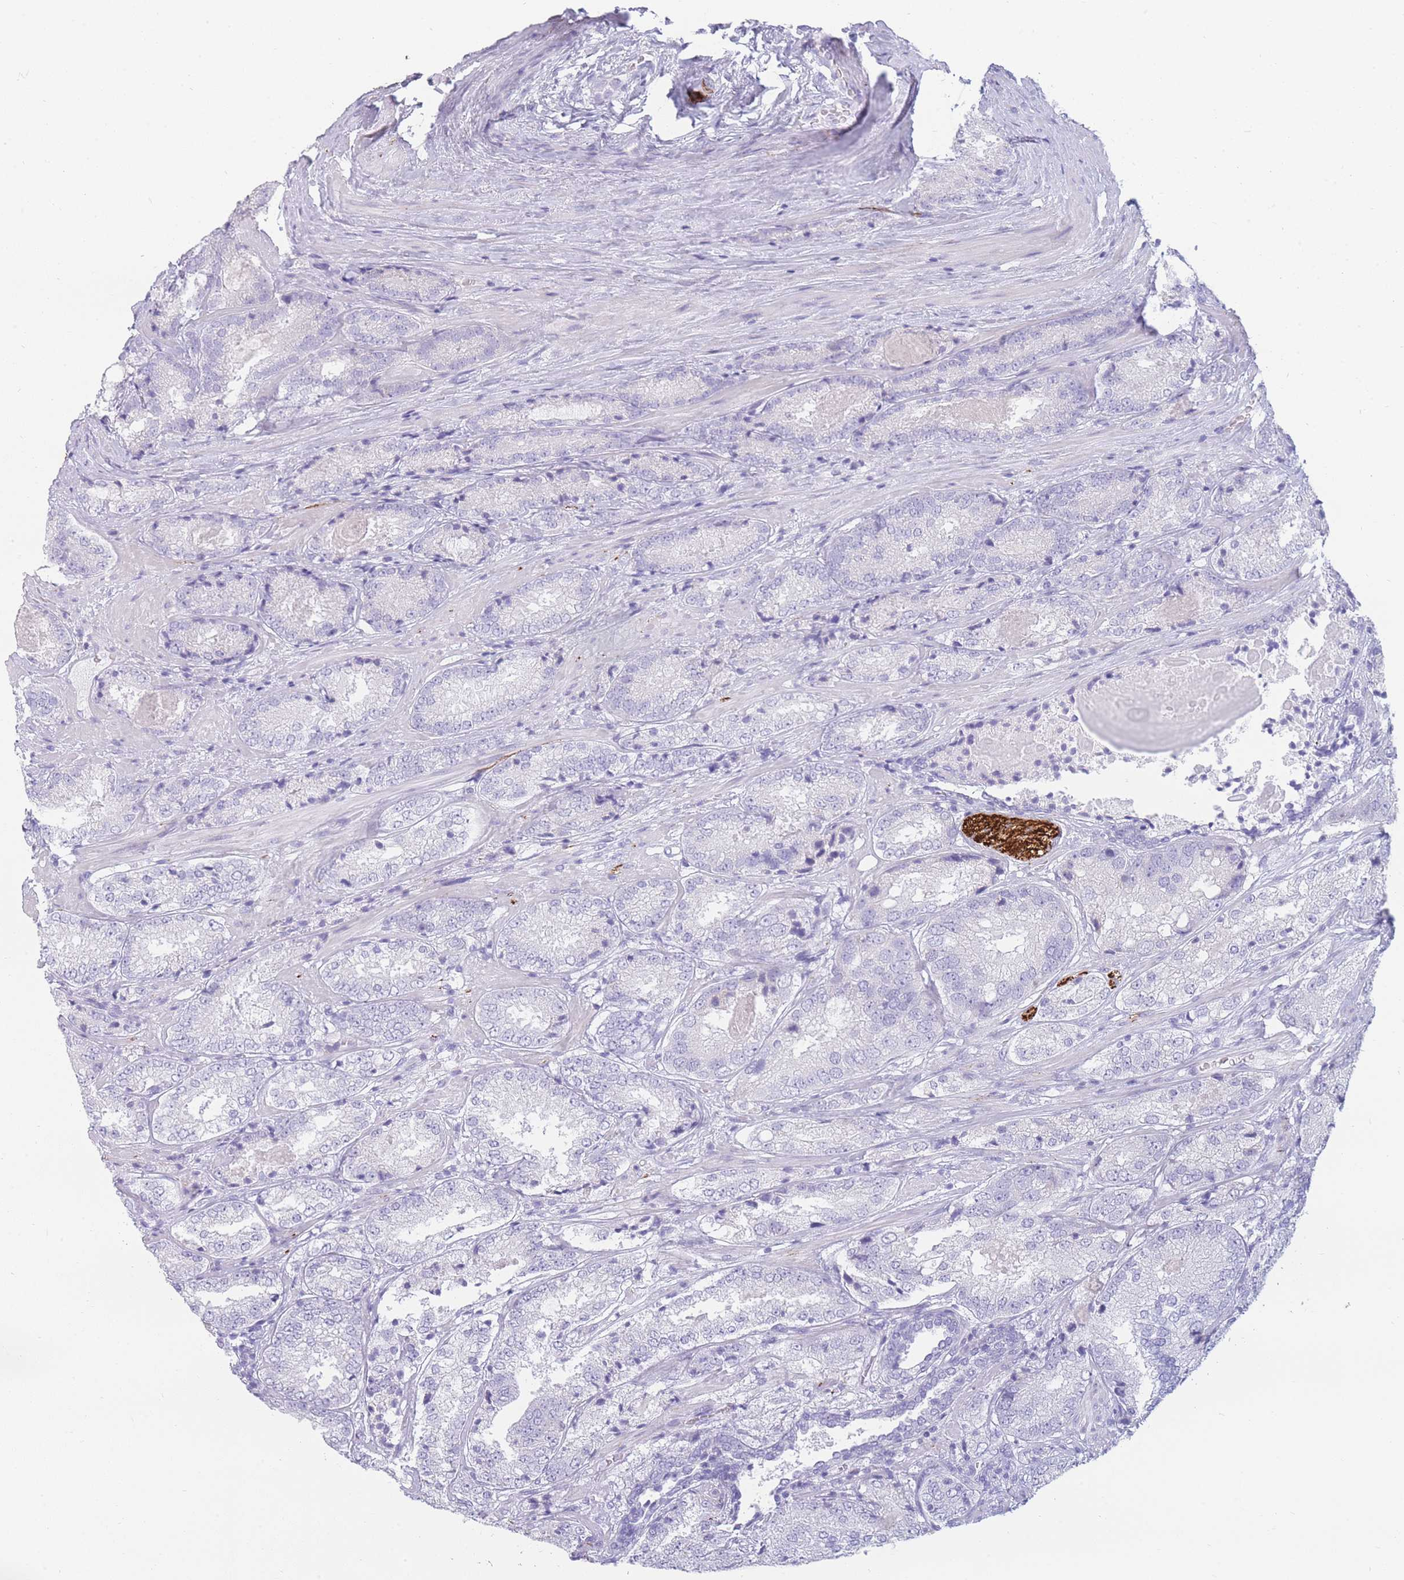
{"staining": {"intensity": "negative", "quantity": "none", "location": "none"}, "tissue": "prostate cancer", "cell_type": "Tumor cells", "image_type": "cancer", "snomed": [{"axis": "morphology", "description": "Adenocarcinoma, High grade"}, {"axis": "topography", "description": "Prostate"}], "caption": "This micrograph is of high-grade adenocarcinoma (prostate) stained with immunohistochemistry (IHC) to label a protein in brown with the nuclei are counter-stained blue. There is no staining in tumor cells. (DAB (3,3'-diaminobenzidine) immunohistochemistry (IHC), high magnification).", "gene": "UPK1A", "patient": {"sex": "male", "age": 63}}